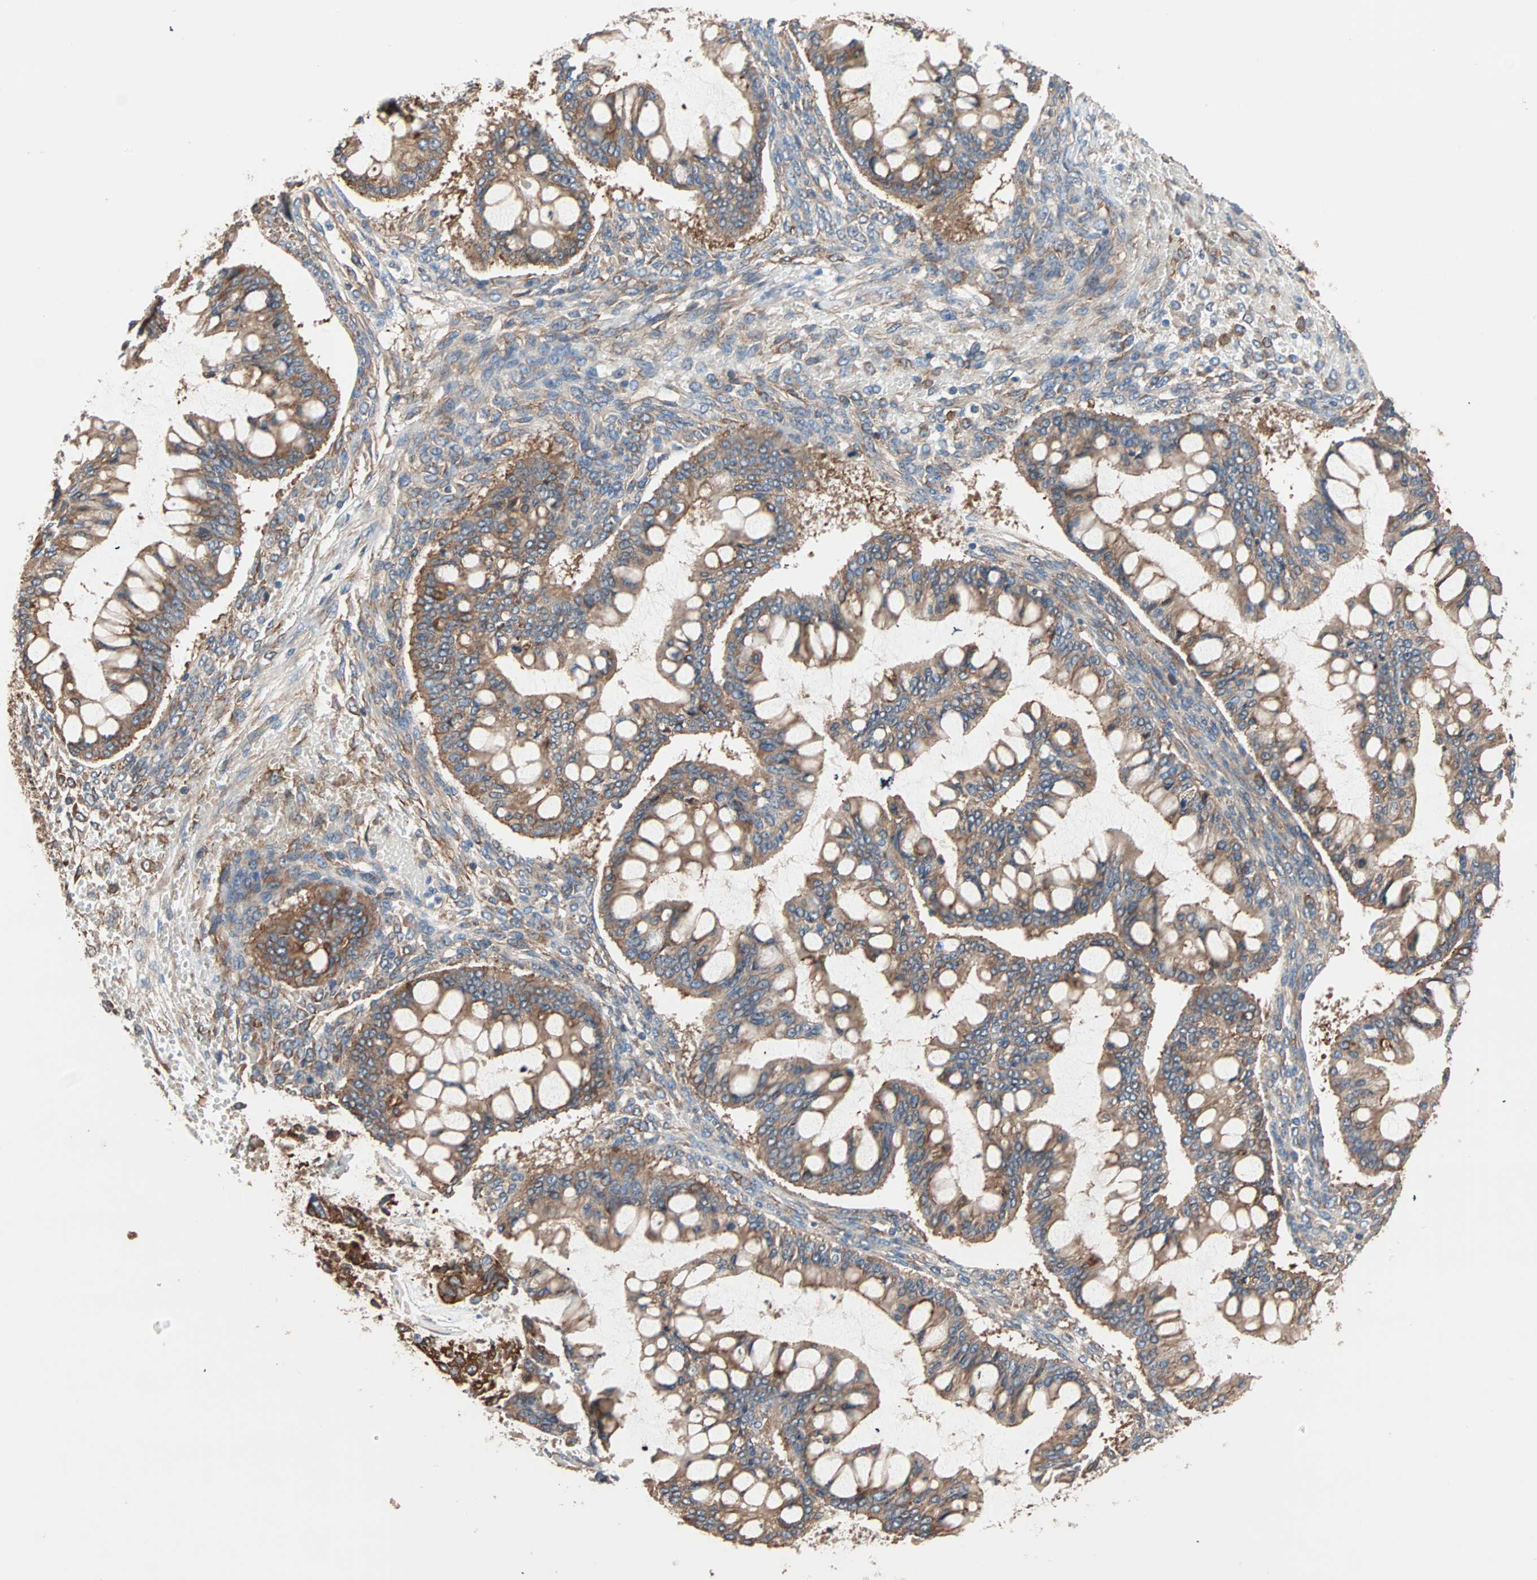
{"staining": {"intensity": "moderate", "quantity": ">75%", "location": "cytoplasmic/membranous"}, "tissue": "ovarian cancer", "cell_type": "Tumor cells", "image_type": "cancer", "snomed": [{"axis": "morphology", "description": "Cystadenocarcinoma, mucinous, NOS"}, {"axis": "topography", "description": "Ovary"}], "caption": "Immunohistochemical staining of ovarian cancer (mucinous cystadenocarcinoma) demonstrates moderate cytoplasmic/membranous protein staining in approximately >75% of tumor cells.", "gene": "EEF2", "patient": {"sex": "female", "age": 73}}